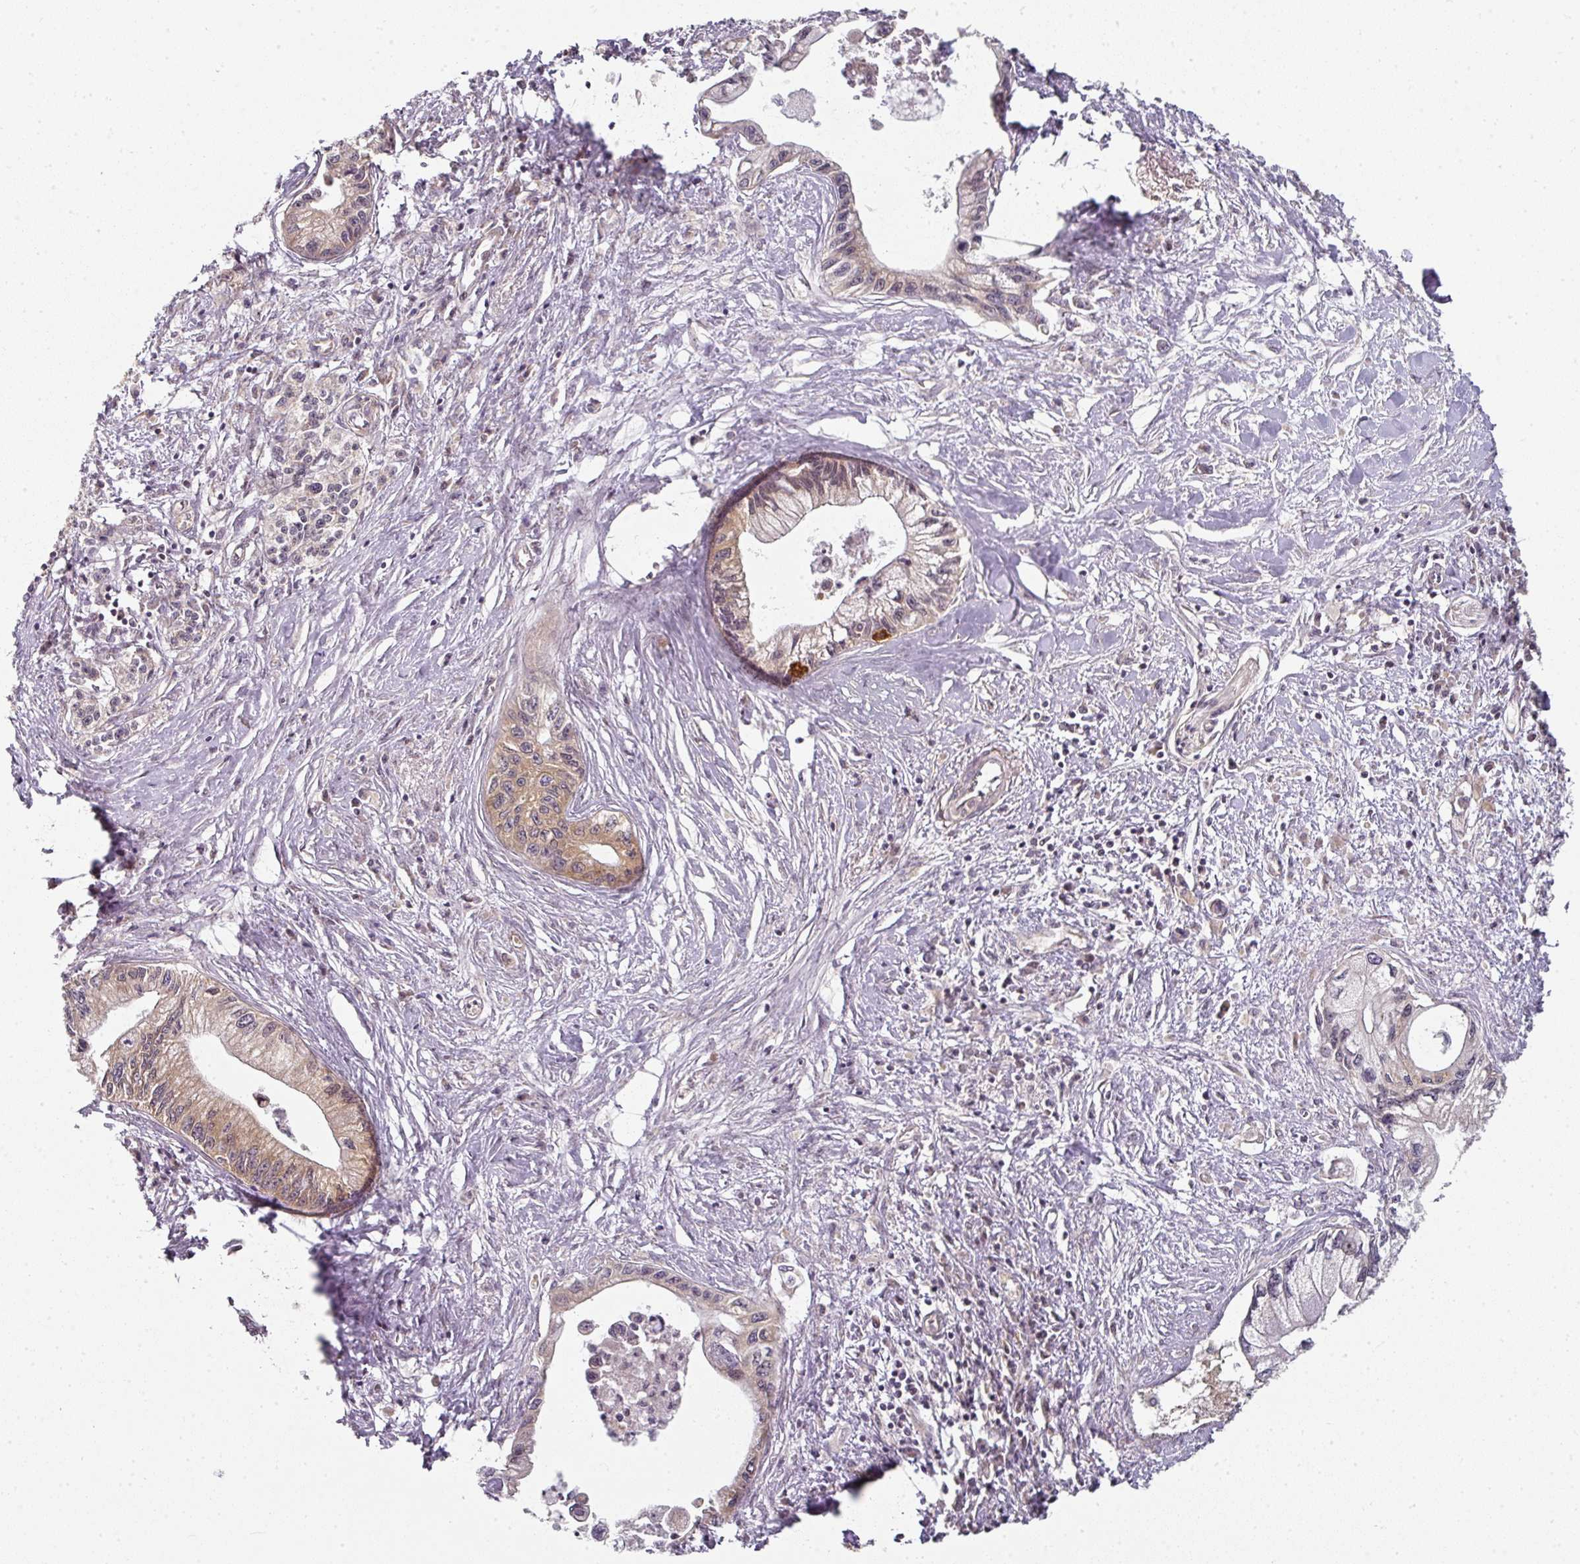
{"staining": {"intensity": "moderate", "quantity": "25%-75%", "location": "cytoplasmic/membranous"}, "tissue": "pancreatic cancer", "cell_type": "Tumor cells", "image_type": "cancer", "snomed": [{"axis": "morphology", "description": "Adenocarcinoma, NOS"}, {"axis": "topography", "description": "Pancreas"}], "caption": "Immunohistochemical staining of human adenocarcinoma (pancreatic) shows medium levels of moderate cytoplasmic/membranous protein expression in approximately 25%-75% of tumor cells. The protein is stained brown, and the nuclei are stained in blue (DAB (3,3'-diaminobenzidine) IHC with brightfield microscopy, high magnification).", "gene": "MAP2K2", "patient": {"sex": "male", "age": 61}}